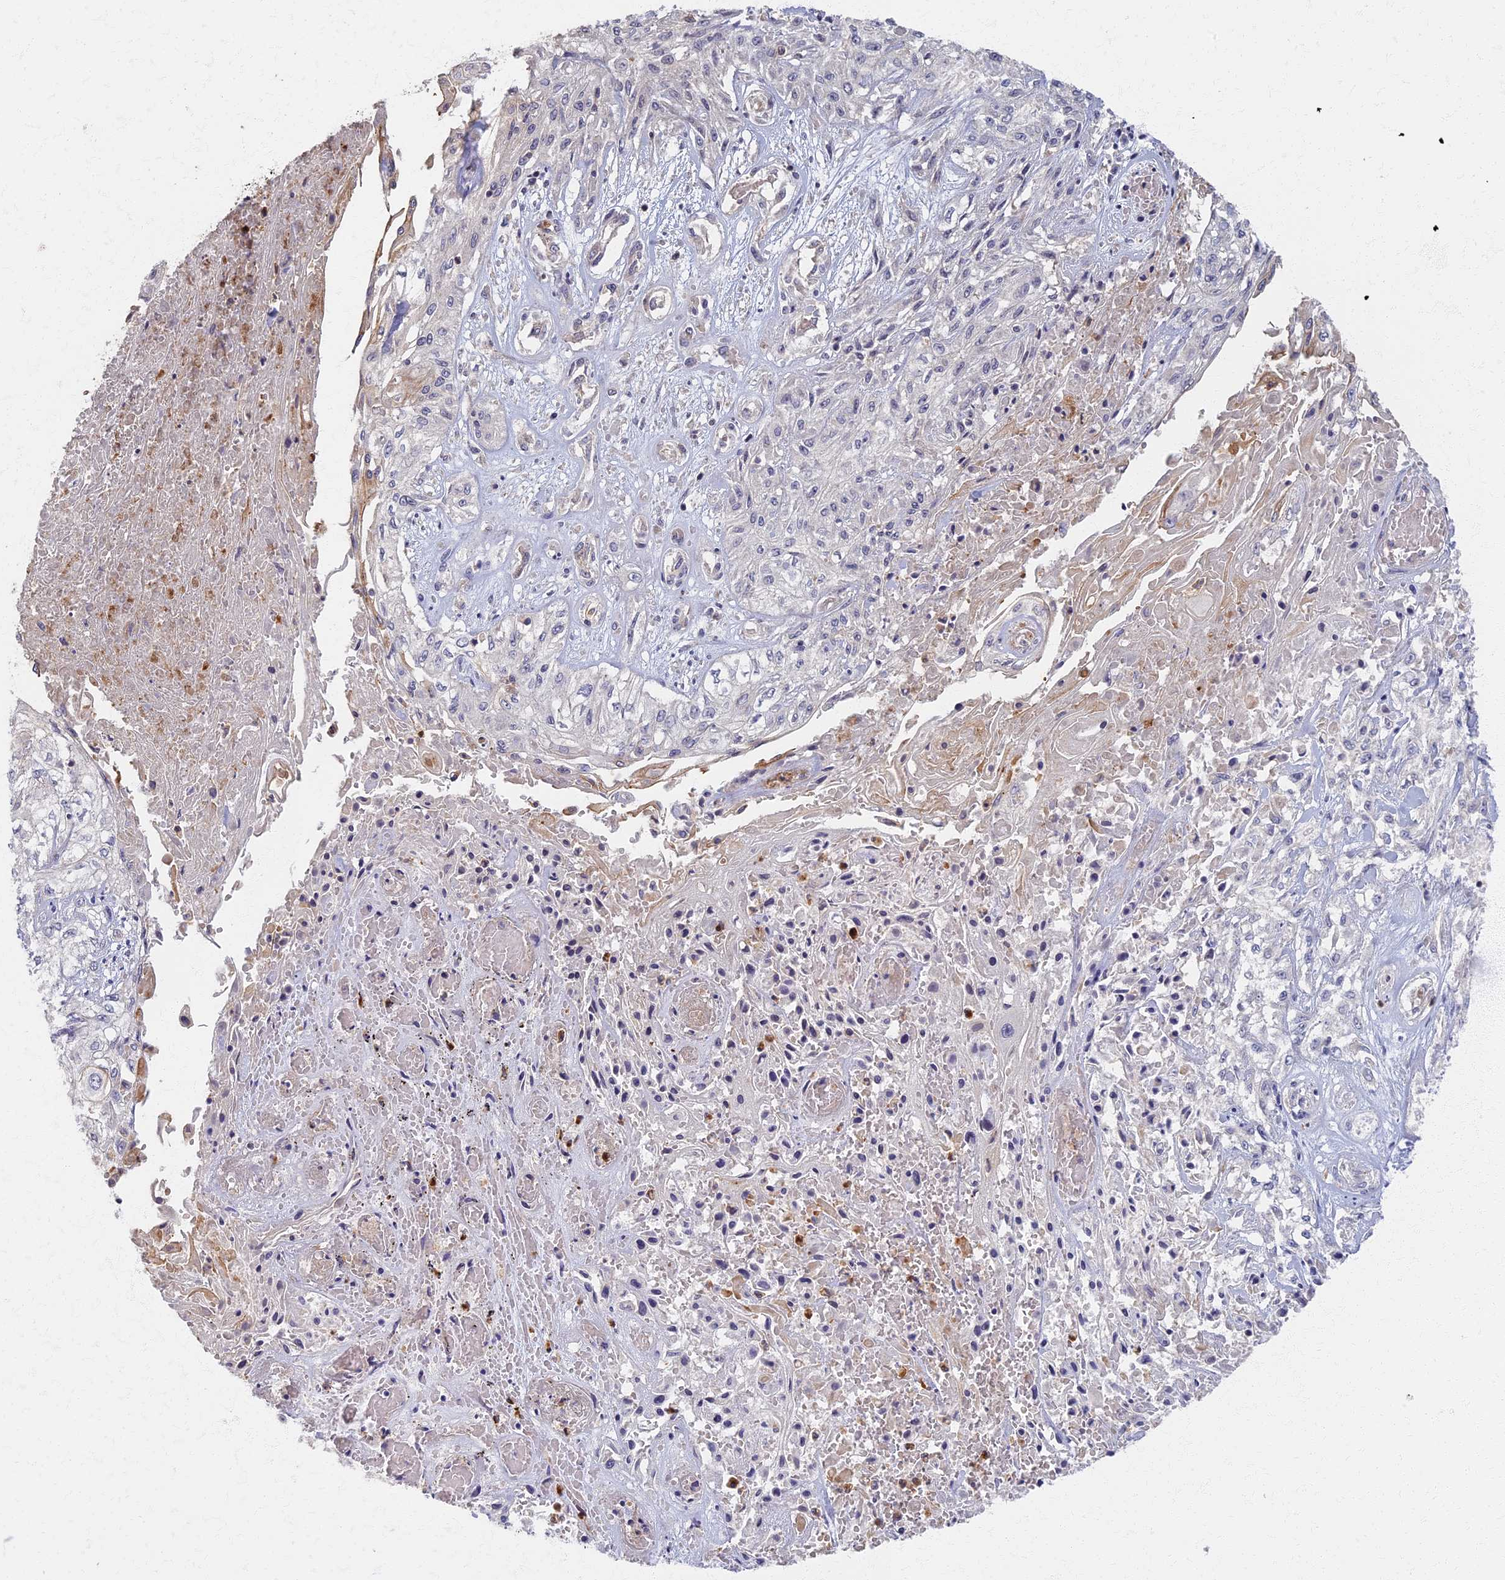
{"staining": {"intensity": "negative", "quantity": "none", "location": "none"}, "tissue": "skin cancer", "cell_type": "Tumor cells", "image_type": "cancer", "snomed": [{"axis": "morphology", "description": "Squamous cell carcinoma, NOS"}, {"axis": "morphology", "description": "Squamous cell carcinoma, metastatic, NOS"}, {"axis": "topography", "description": "Skin"}, {"axis": "topography", "description": "Lymph node"}], "caption": "Tumor cells show no significant protein expression in skin cancer (squamous cell carcinoma).", "gene": "AP4E1", "patient": {"sex": "male", "age": 75}}